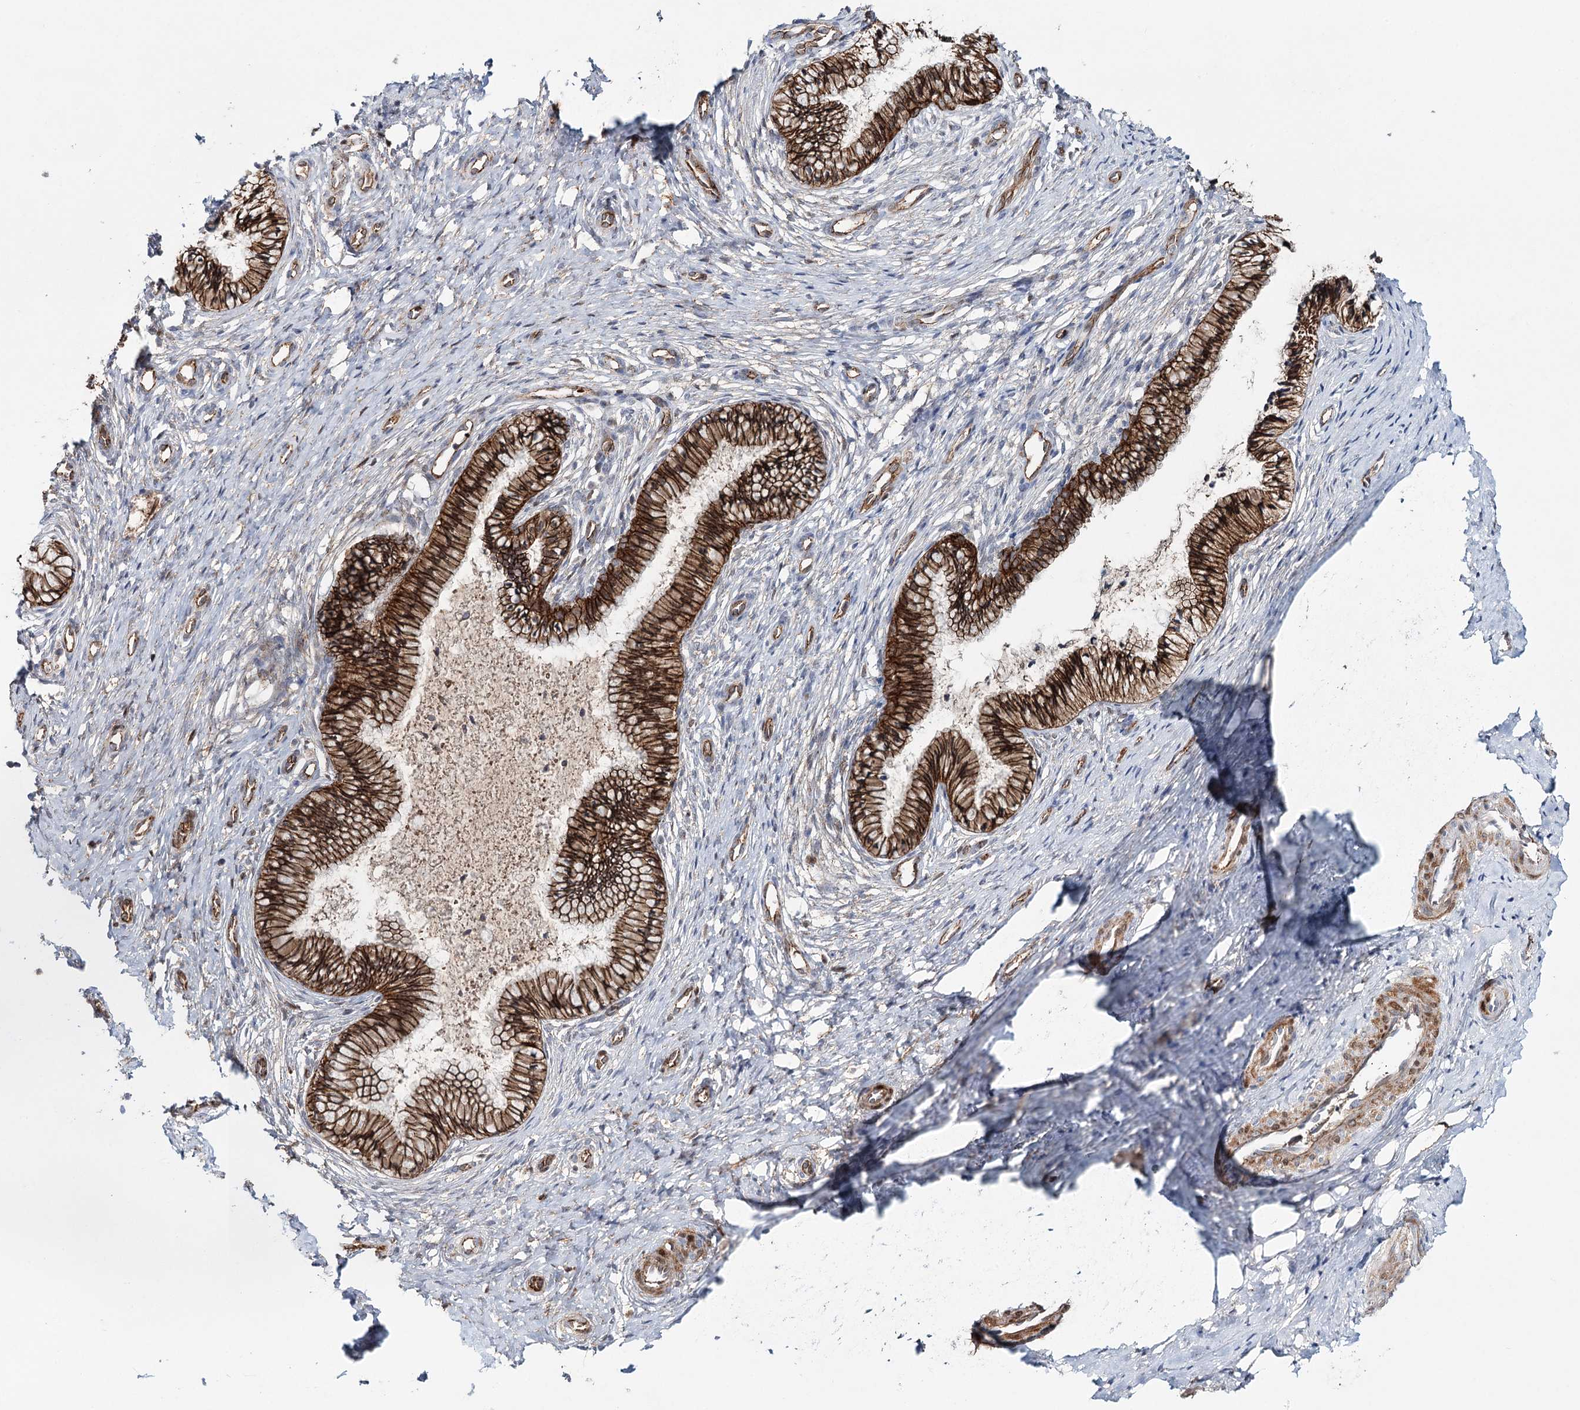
{"staining": {"intensity": "strong", "quantity": ">75%", "location": "cytoplasmic/membranous"}, "tissue": "cervix", "cell_type": "Glandular cells", "image_type": "normal", "snomed": [{"axis": "morphology", "description": "Normal tissue, NOS"}, {"axis": "topography", "description": "Cervix"}], "caption": "Protein staining reveals strong cytoplasmic/membranous expression in approximately >75% of glandular cells in normal cervix.", "gene": "PKP4", "patient": {"sex": "female", "age": 36}}